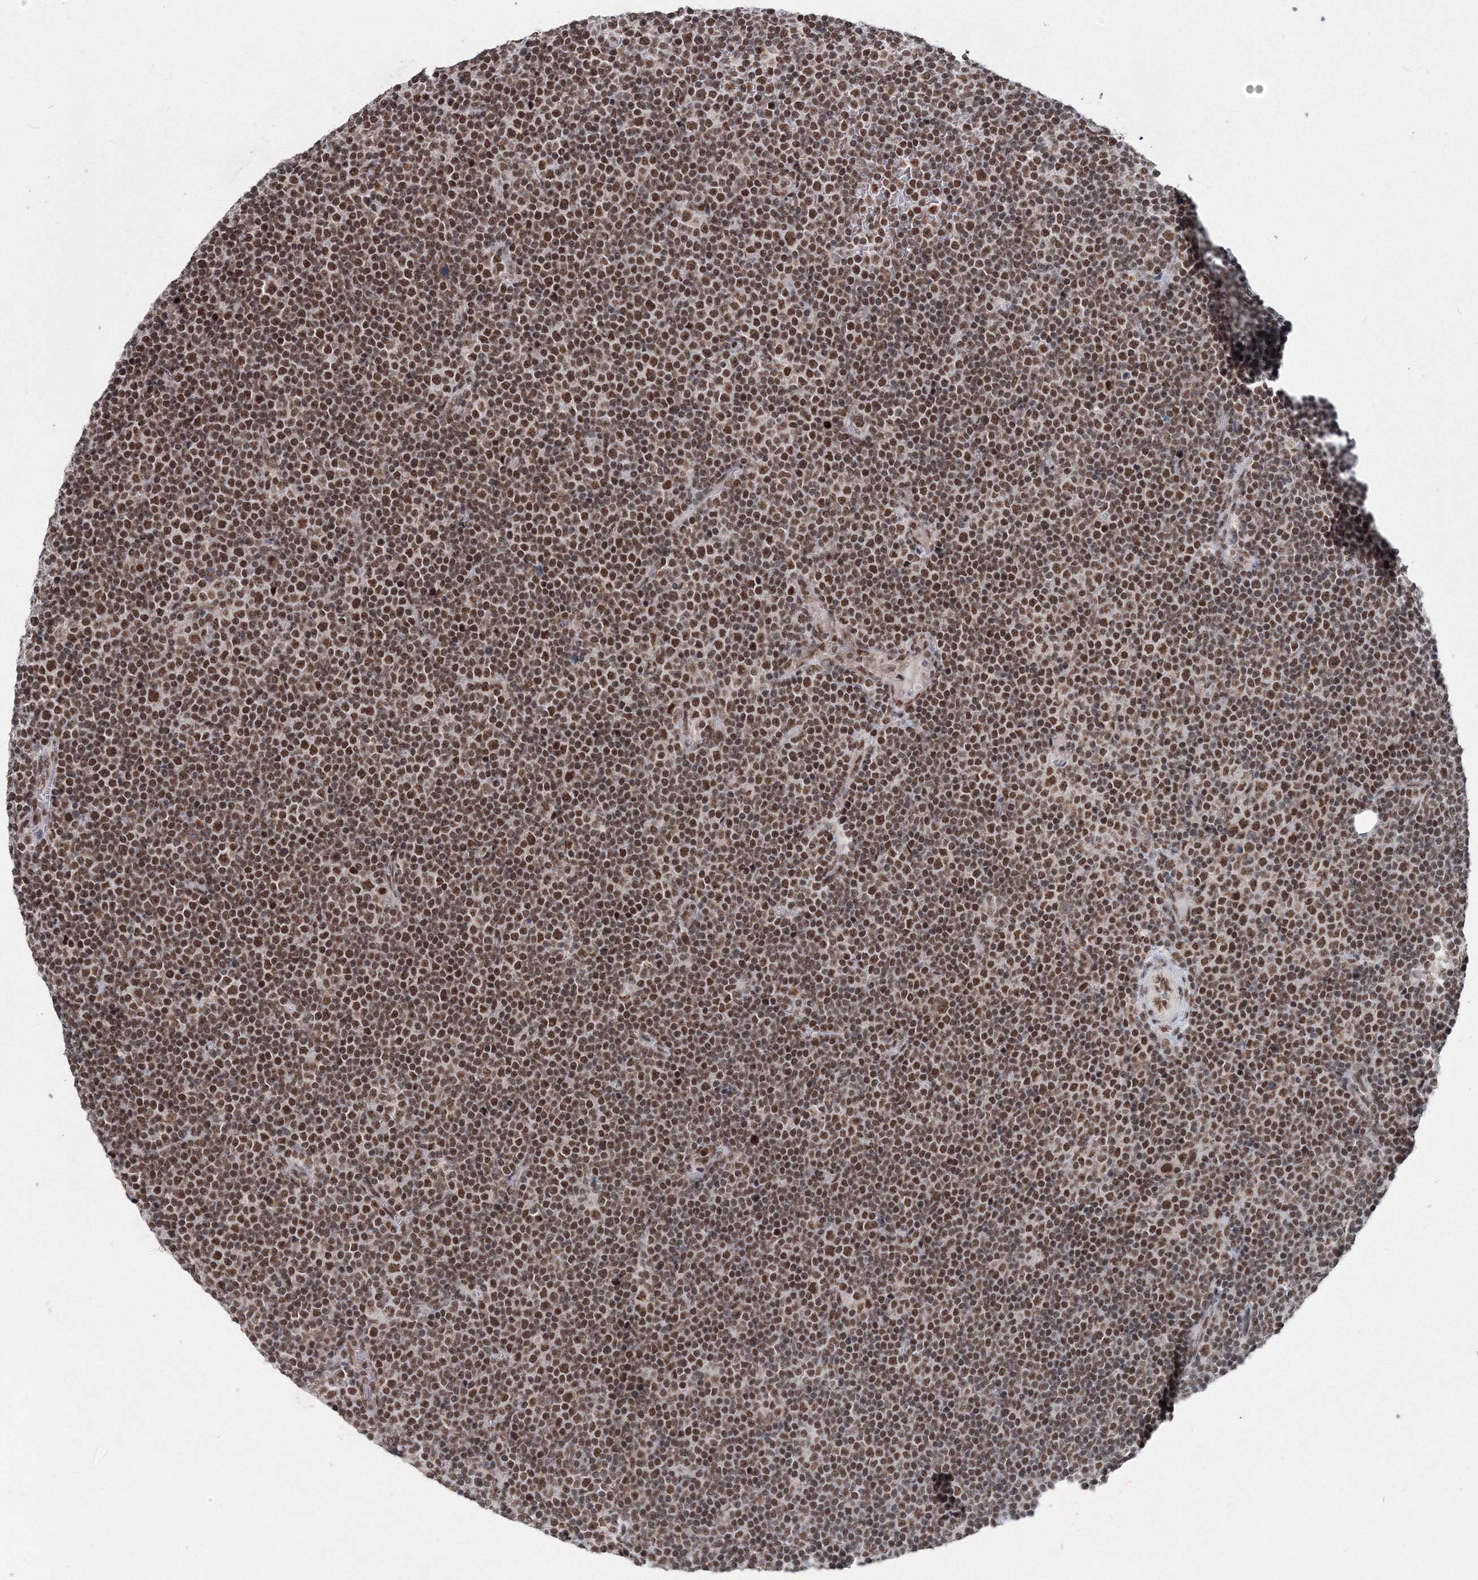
{"staining": {"intensity": "moderate", "quantity": ">75%", "location": "nuclear"}, "tissue": "lymphoma", "cell_type": "Tumor cells", "image_type": "cancer", "snomed": [{"axis": "morphology", "description": "Malignant lymphoma, non-Hodgkin's type, Low grade"}, {"axis": "topography", "description": "Lymph node"}], "caption": "Immunohistochemistry staining of low-grade malignant lymphoma, non-Hodgkin's type, which reveals medium levels of moderate nuclear positivity in approximately >75% of tumor cells indicating moderate nuclear protein positivity. The staining was performed using DAB (3,3'-diaminobenzidine) (brown) for protein detection and nuclei were counterstained in hematoxylin (blue).", "gene": "SF3B6", "patient": {"sex": "female", "age": 67}}